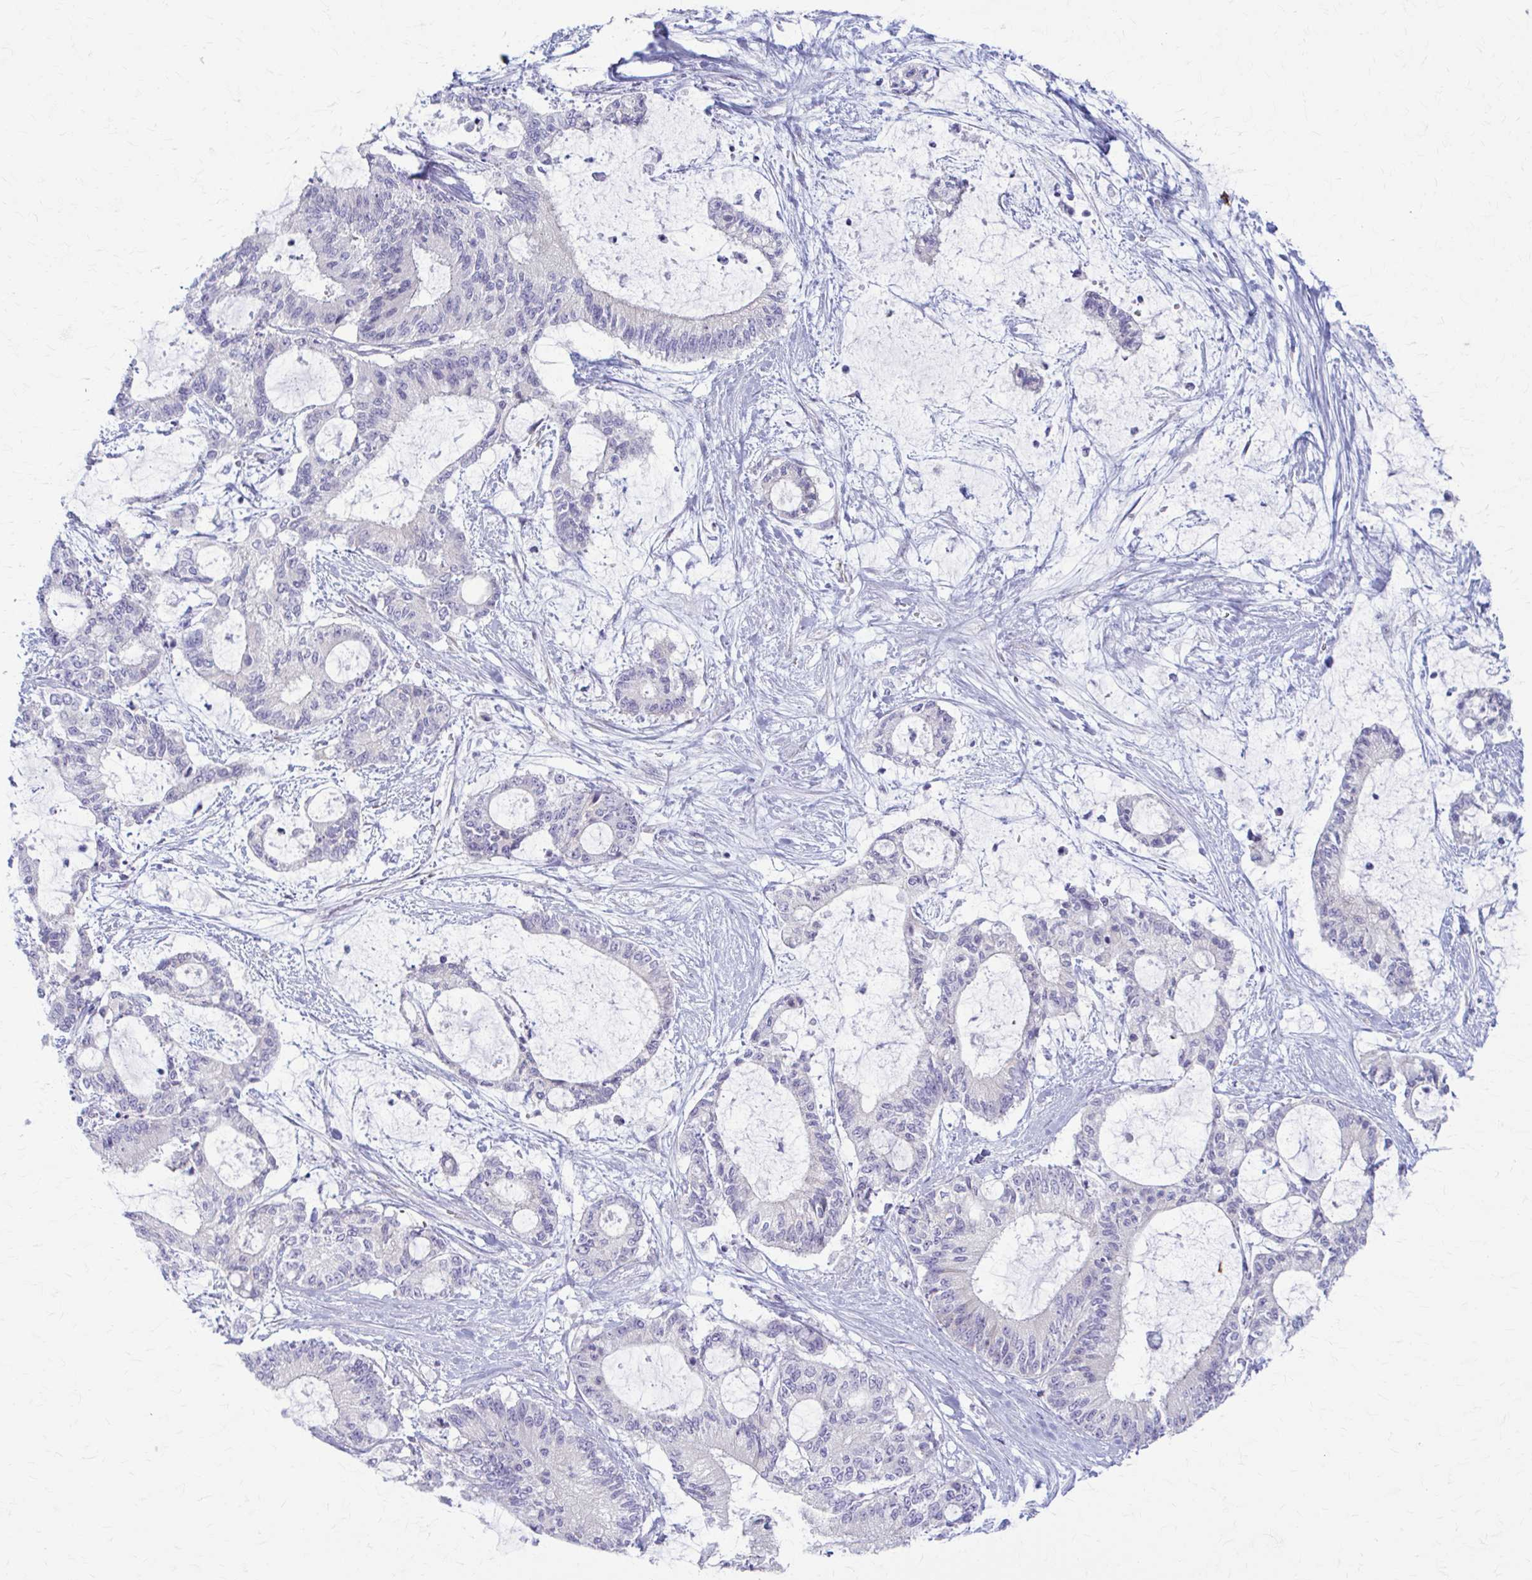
{"staining": {"intensity": "negative", "quantity": "none", "location": "none"}, "tissue": "liver cancer", "cell_type": "Tumor cells", "image_type": "cancer", "snomed": [{"axis": "morphology", "description": "Normal tissue, NOS"}, {"axis": "morphology", "description": "Cholangiocarcinoma"}, {"axis": "topography", "description": "Liver"}, {"axis": "topography", "description": "Peripheral nerve tissue"}], "caption": "IHC of liver cholangiocarcinoma reveals no positivity in tumor cells.", "gene": "PRKRA", "patient": {"sex": "female", "age": 73}}